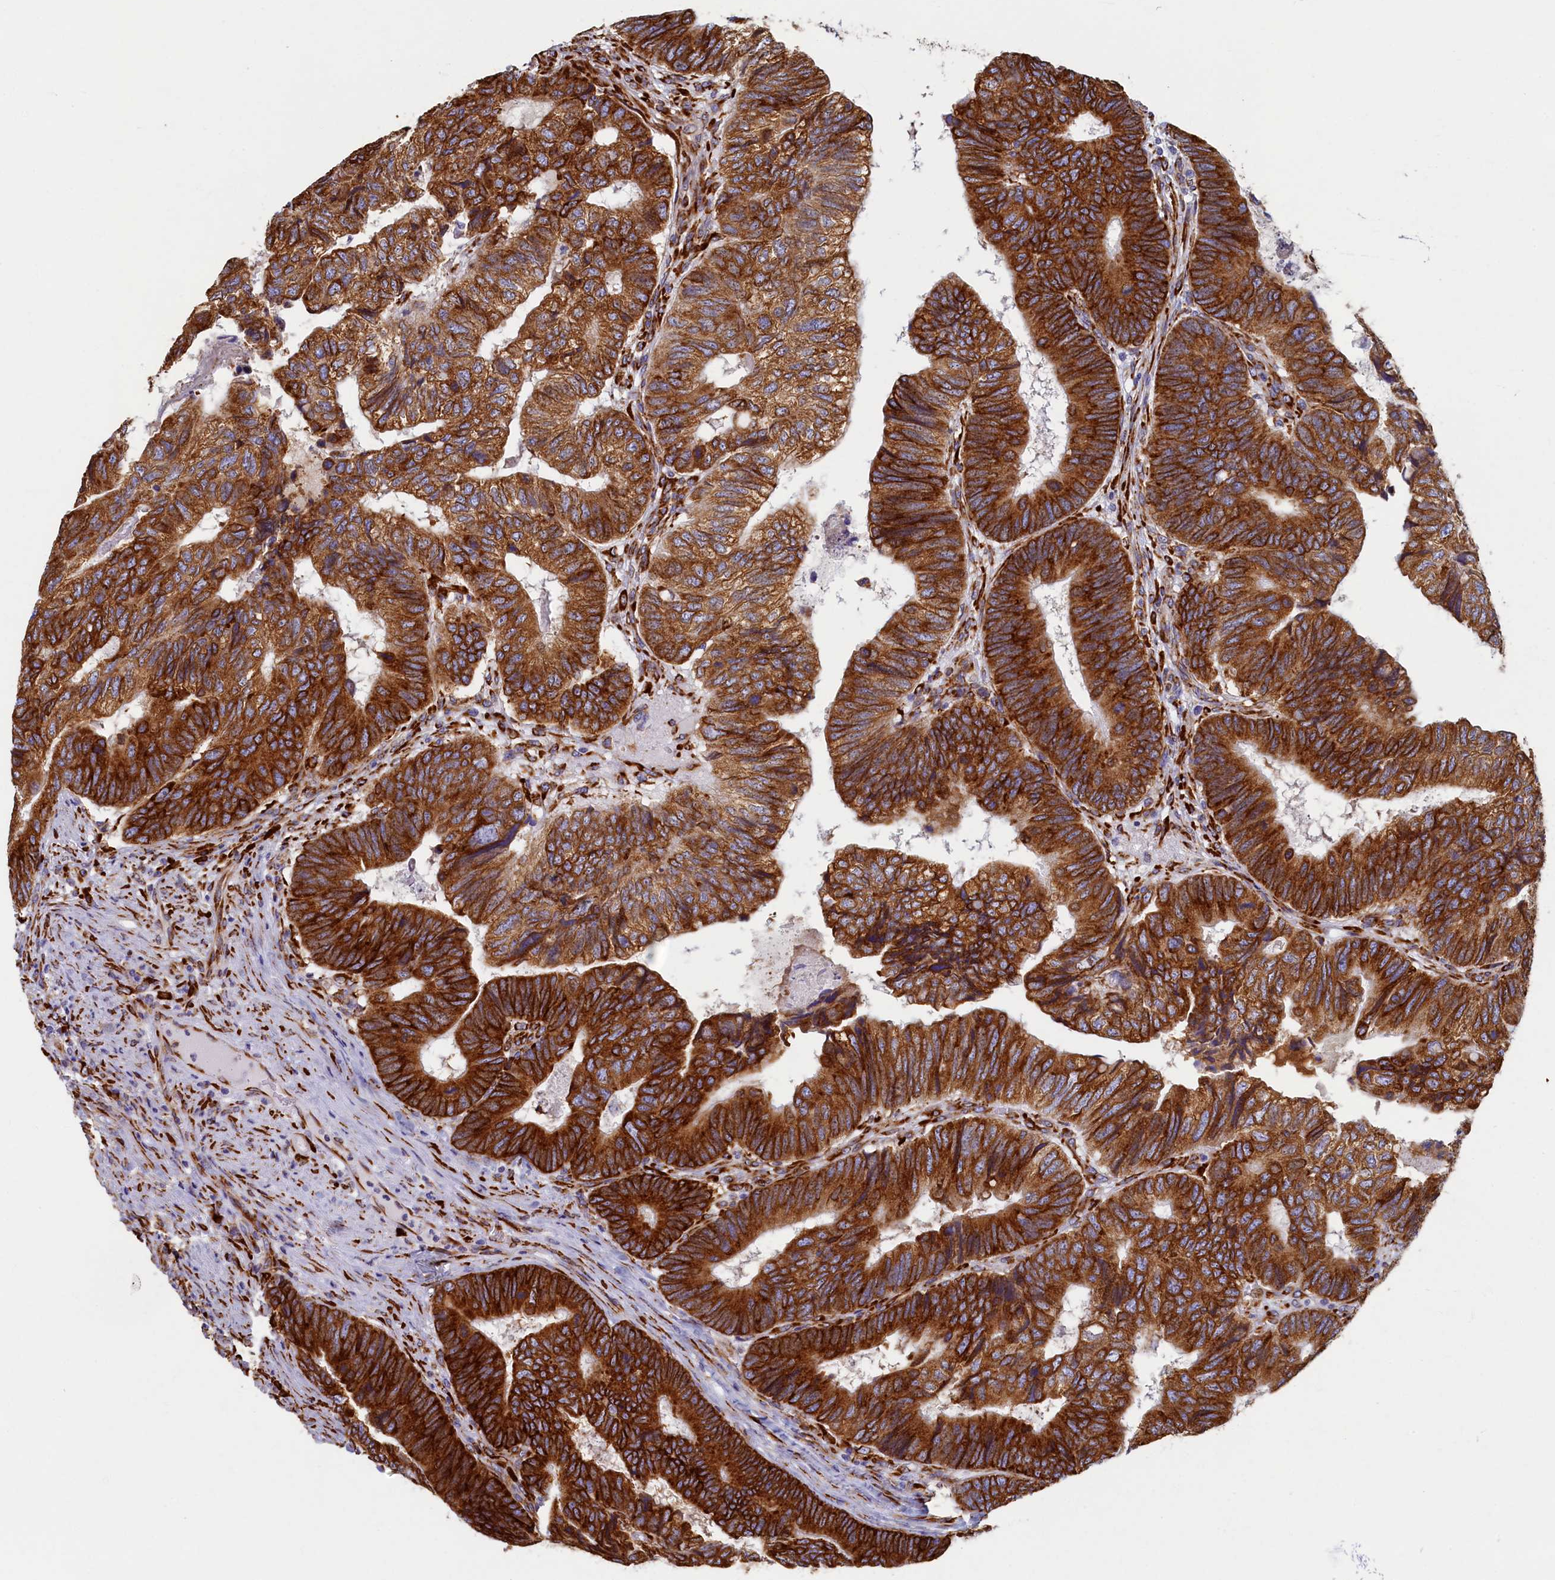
{"staining": {"intensity": "strong", "quantity": ">75%", "location": "cytoplasmic/membranous"}, "tissue": "colorectal cancer", "cell_type": "Tumor cells", "image_type": "cancer", "snomed": [{"axis": "morphology", "description": "Adenocarcinoma, NOS"}, {"axis": "topography", "description": "Colon"}], "caption": "High-power microscopy captured an immunohistochemistry histopathology image of colorectal cancer, revealing strong cytoplasmic/membranous expression in about >75% of tumor cells.", "gene": "TMEM18", "patient": {"sex": "female", "age": 67}}